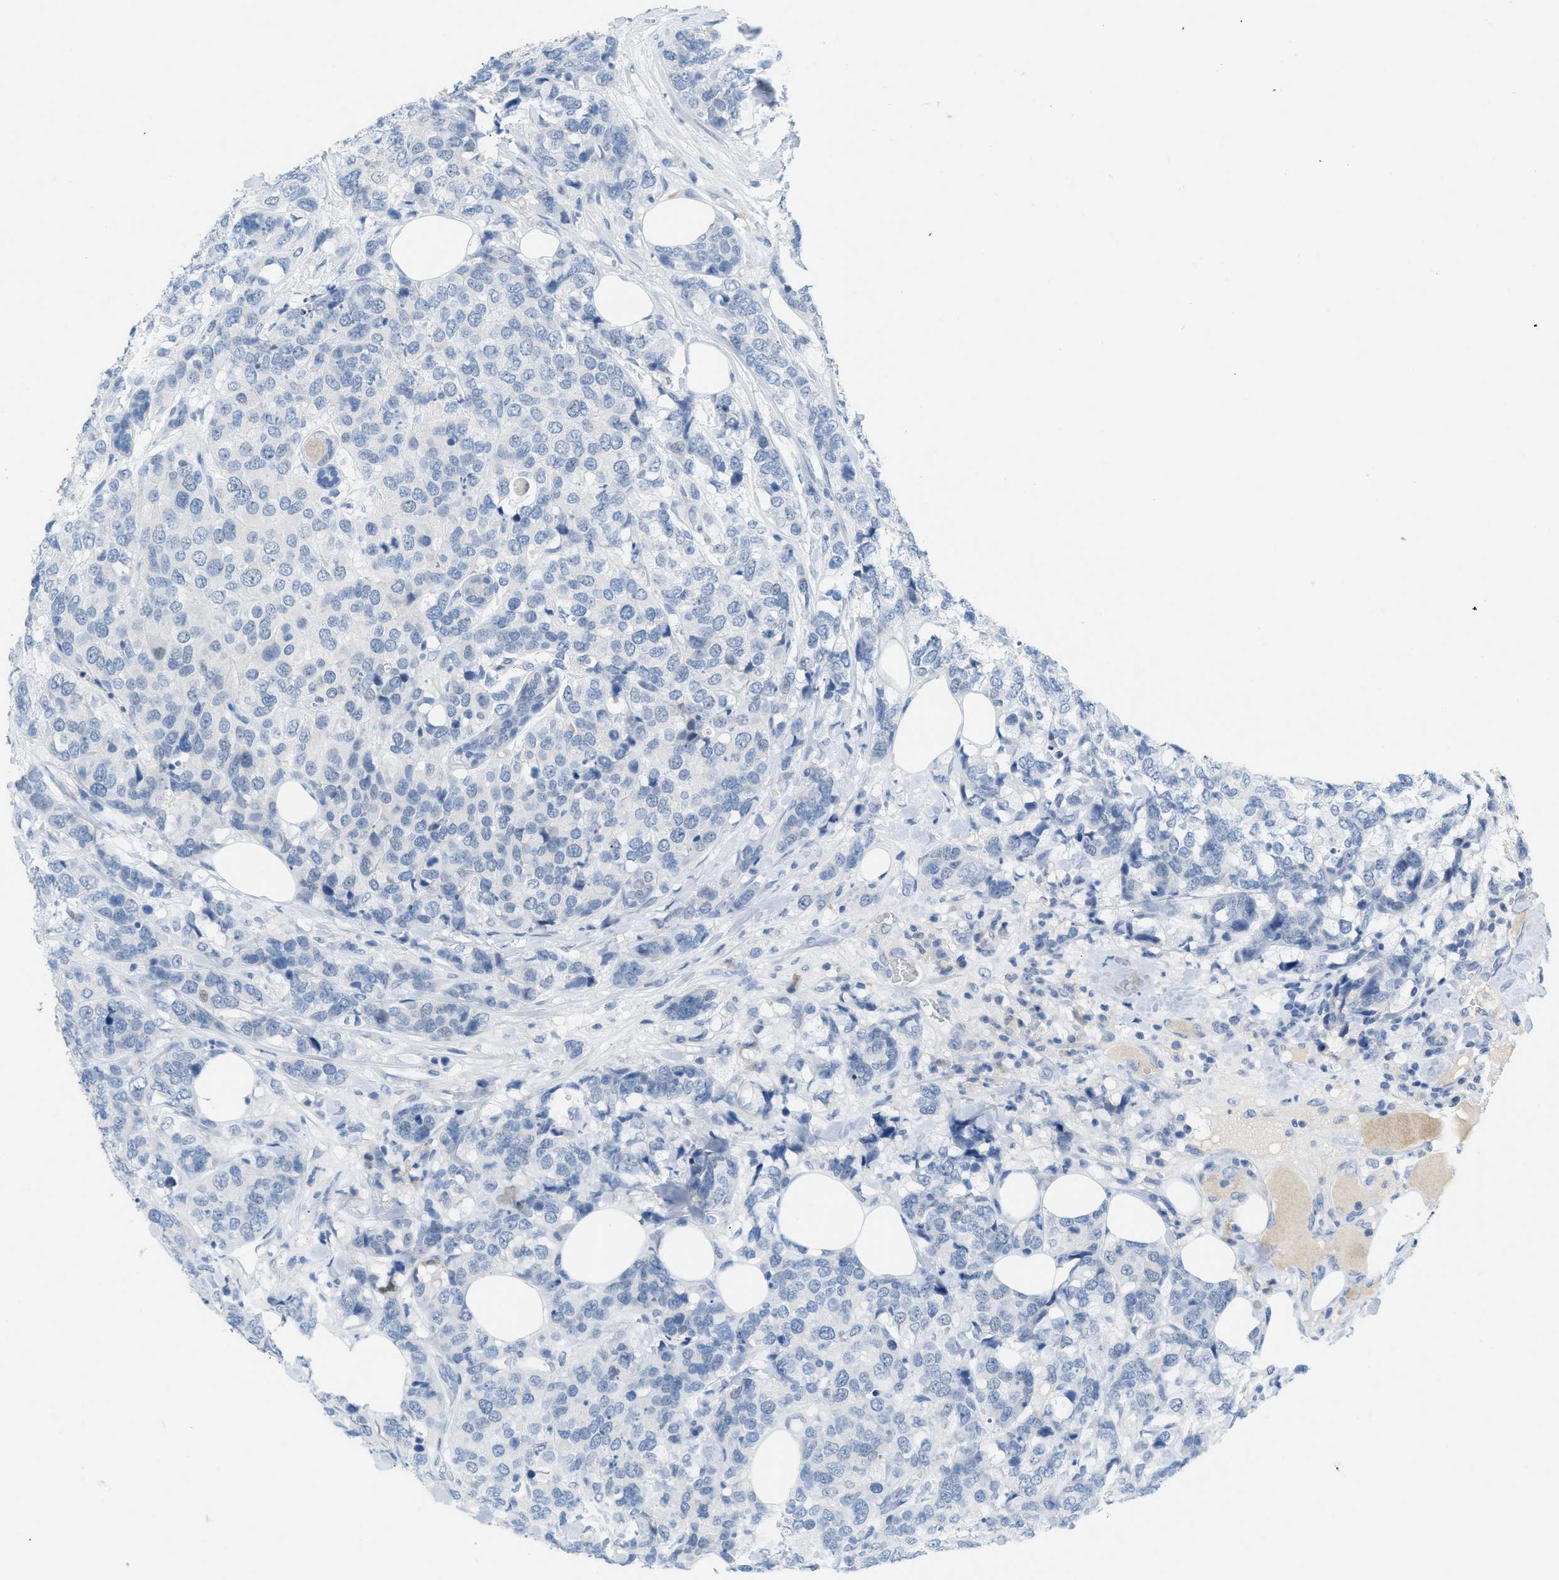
{"staining": {"intensity": "negative", "quantity": "none", "location": "none"}, "tissue": "breast cancer", "cell_type": "Tumor cells", "image_type": "cancer", "snomed": [{"axis": "morphology", "description": "Lobular carcinoma"}, {"axis": "topography", "description": "Breast"}], "caption": "There is no significant staining in tumor cells of breast lobular carcinoma.", "gene": "HSF2", "patient": {"sex": "female", "age": 59}}